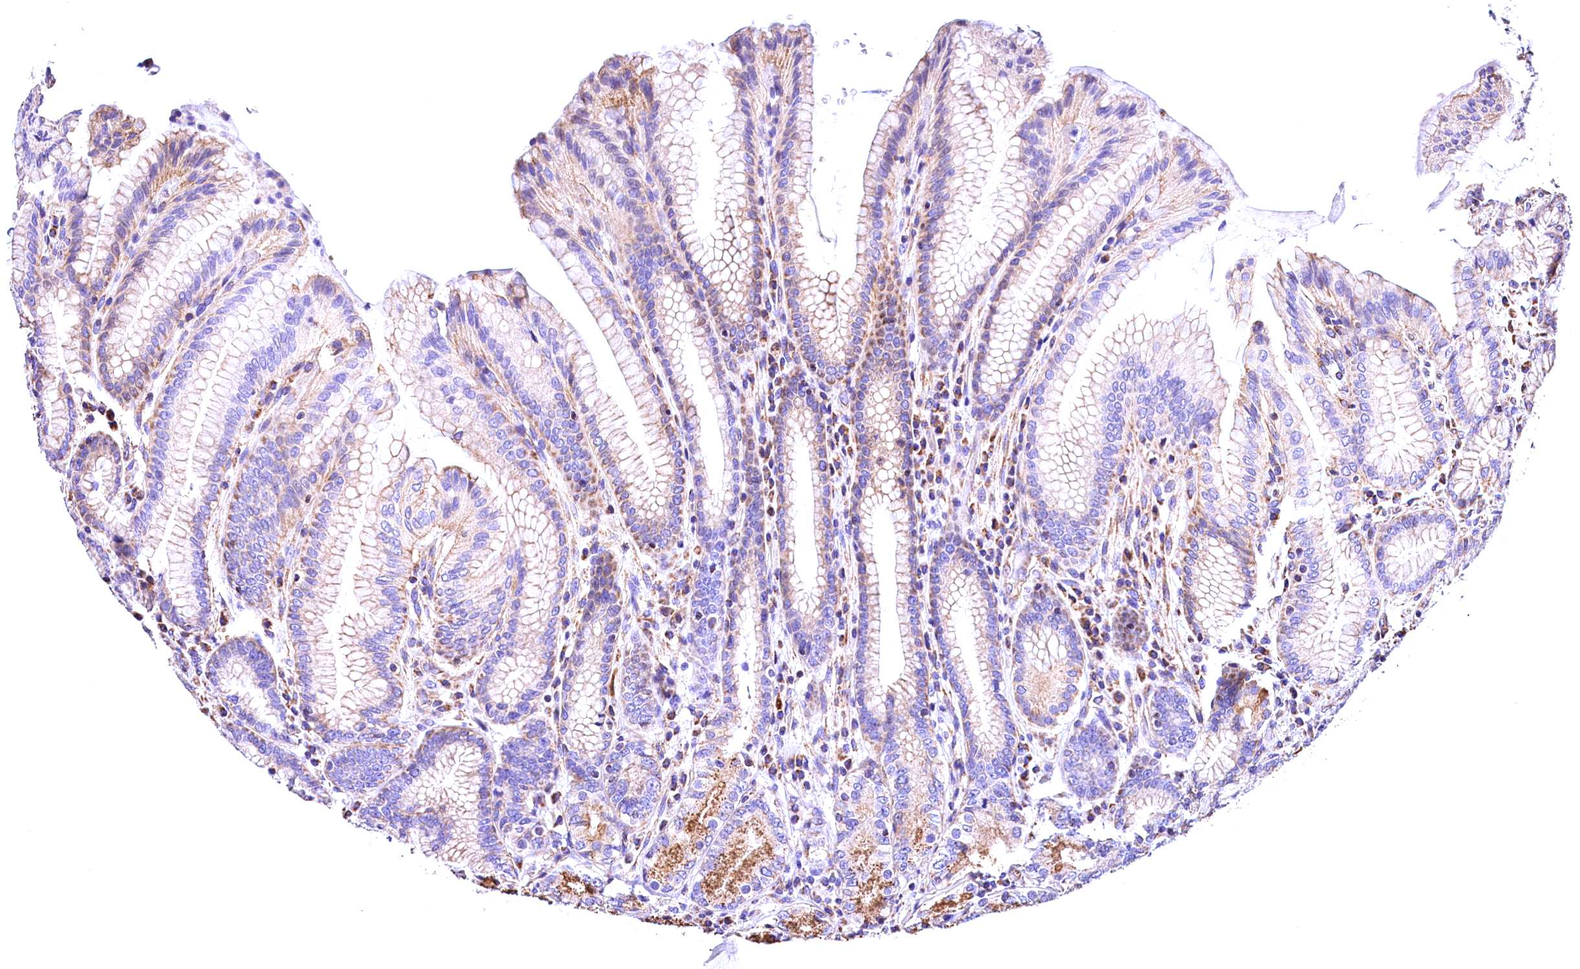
{"staining": {"intensity": "moderate", "quantity": "25%-75%", "location": "cytoplasmic/membranous"}, "tissue": "stomach", "cell_type": "Glandular cells", "image_type": "normal", "snomed": [{"axis": "morphology", "description": "Normal tissue, NOS"}, {"axis": "topography", "description": "Stomach, upper"}, {"axis": "topography", "description": "Stomach, lower"}], "caption": "Glandular cells show moderate cytoplasmic/membranous positivity in about 25%-75% of cells in unremarkable stomach.", "gene": "ACAA2", "patient": {"sex": "female", "age": 76}}